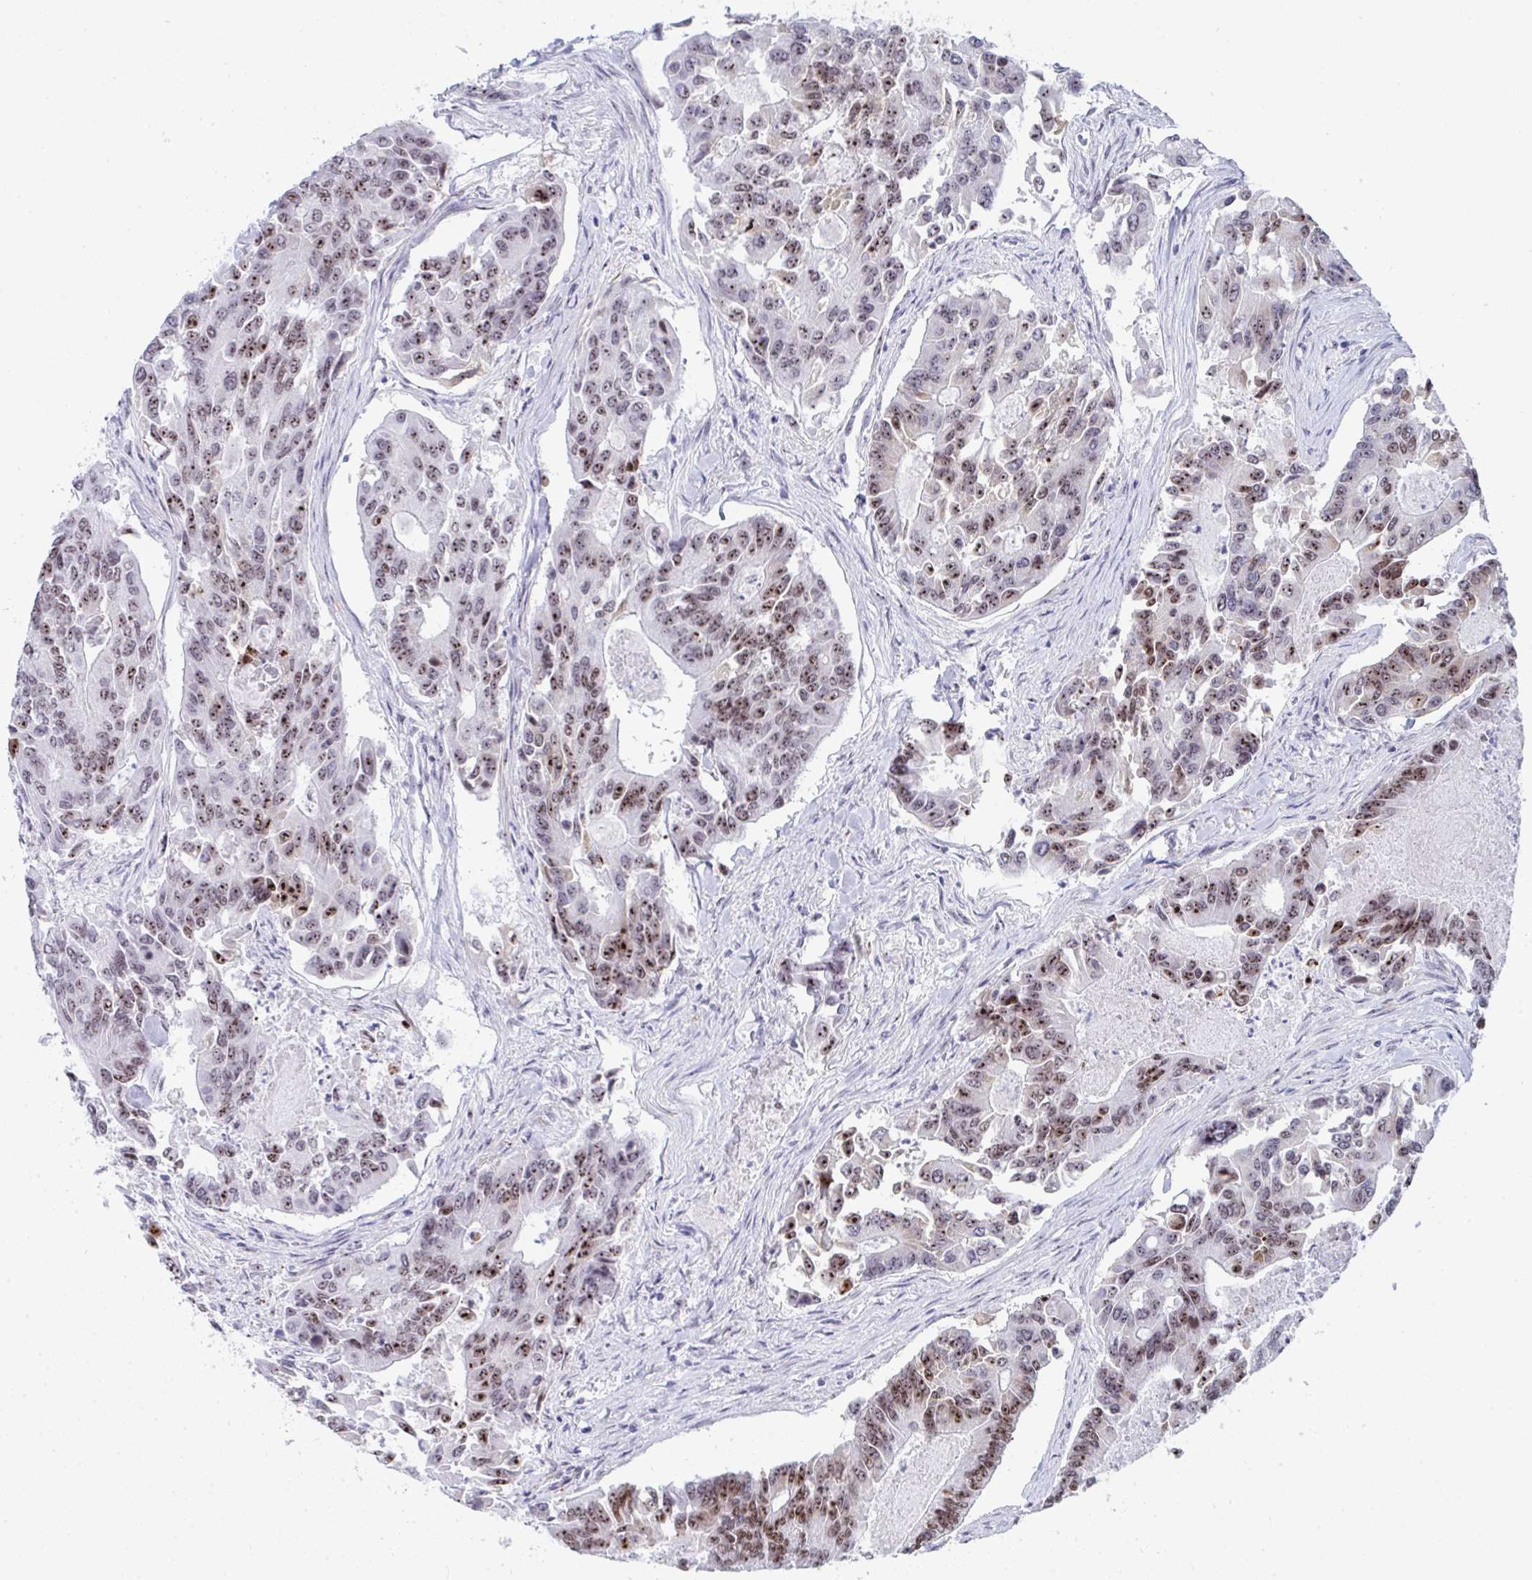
{"staining": {"intensity": "moderate", "quantity": ">75%", "location": "nuclear"}, "tissue": "colorectal cancer", "cell_type": "Tumor cells", "image_type": "cancer", "snomed": [{"axis": "morphology", "description": "Adenocarcinoma, NOS"}, {"axis": "topography", "description": "Colon"}], "caption": "This is a histology image of immunohistochemistry staining of colorectal cancer, which shows moderate expression in the nuclear of tumor cells.", "gene": "NOP10", "patient": {"sex": "female", "age": 67}}